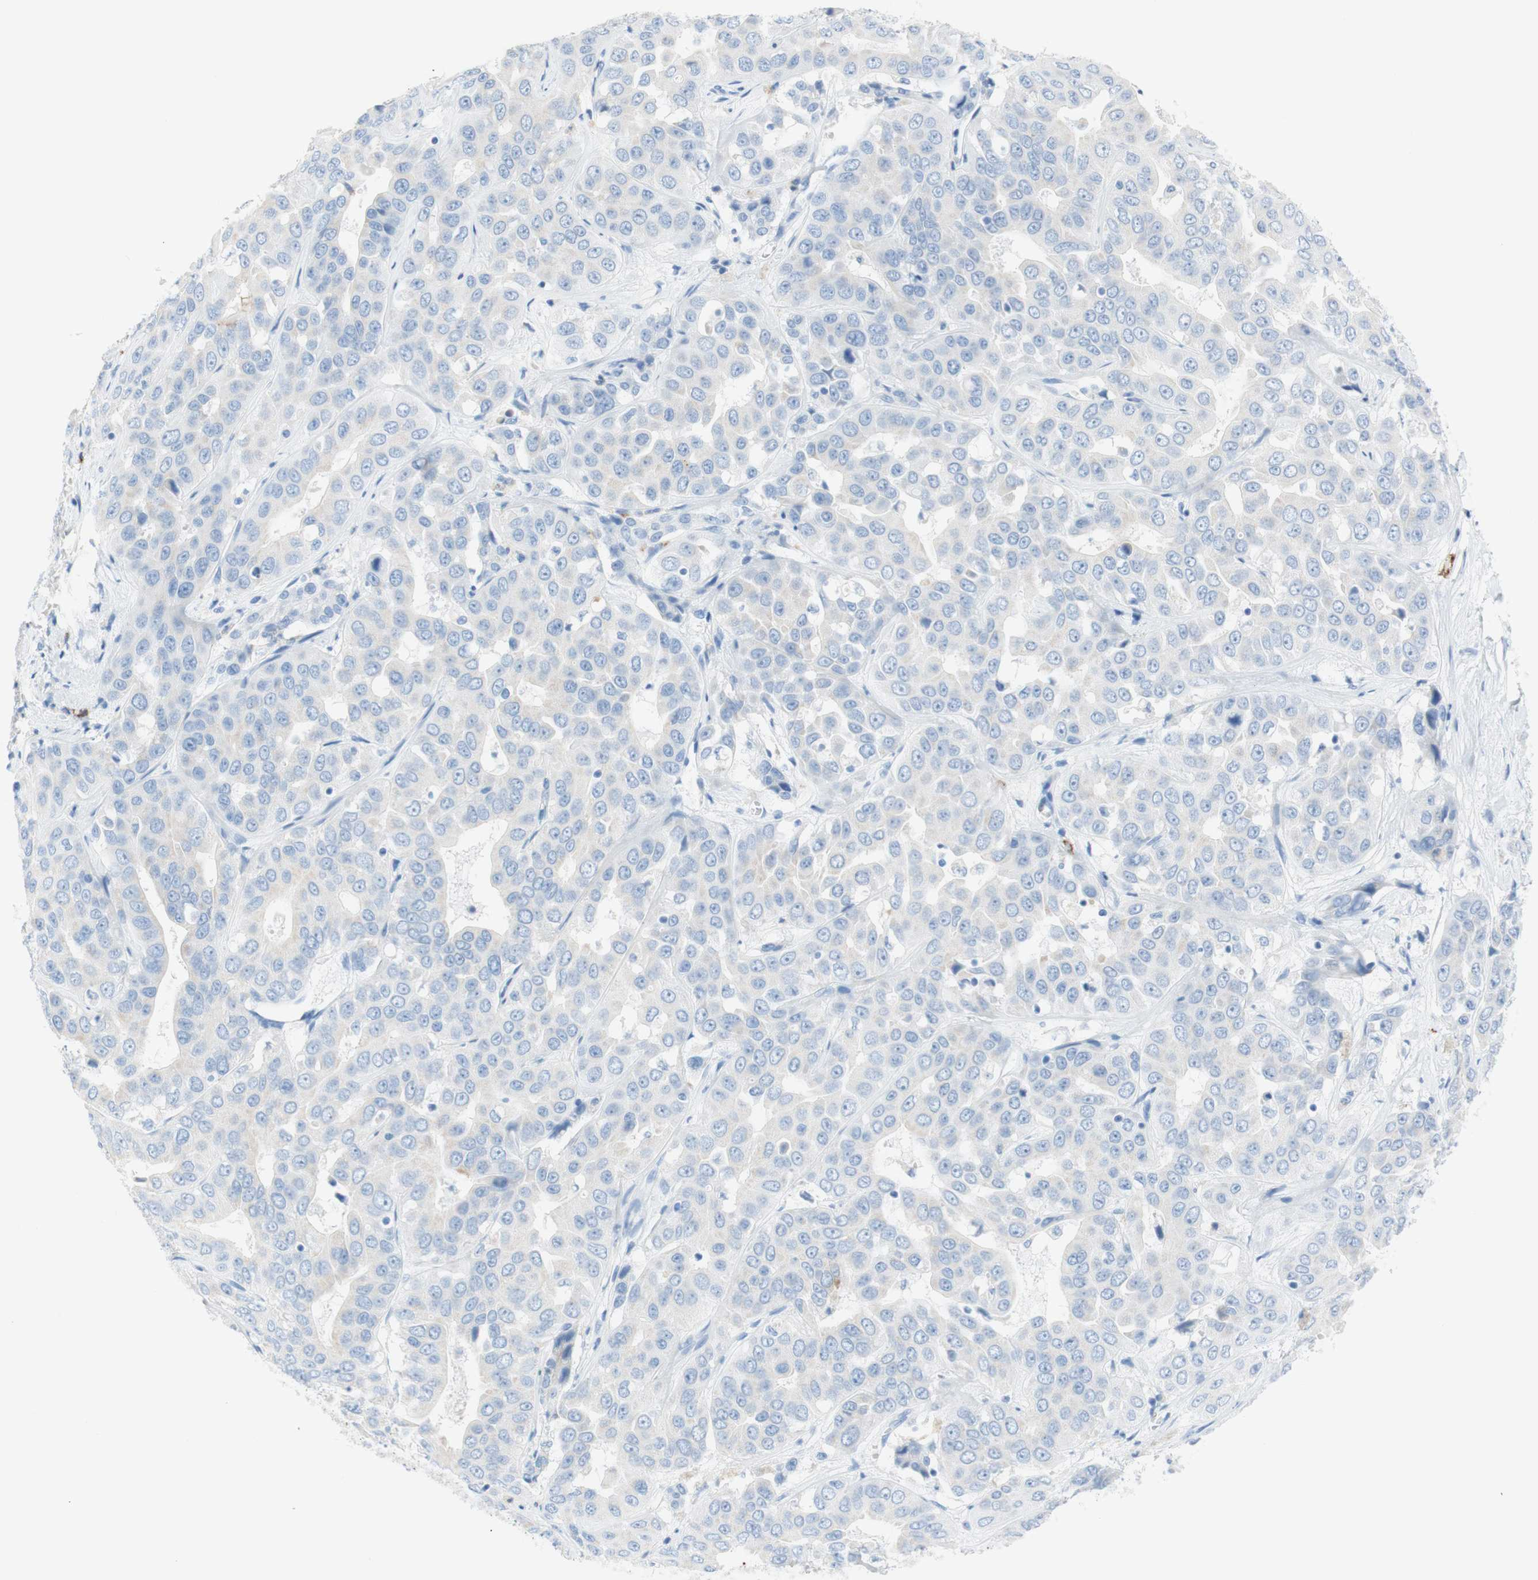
{"staining": {"intensity": "negative", "quantity": "none", "location": "none"}, "tissue": "liver cancer", "cell_type": "Tumor cells", "image_type": "cancer", "snomed": [{"axis": "morphology", "description": "Cholangiocarcinoma"}, {"axis": "topography", "description": "Liver"}], "caption": "Immunohistochemistry (IHC) histopathology image of neoplastic tissue: liver cancer (cholangiocarcinoma) stained with DAB shows no significant protein expression in tumor cells. (DAB (3,3'-diaminobenzidine) immunohistochemistry (IHC) visualized using brightfield microscopy, high magnification).", "gene": "CEACAM1", "patient": {"sex": "female", "age": 52}}